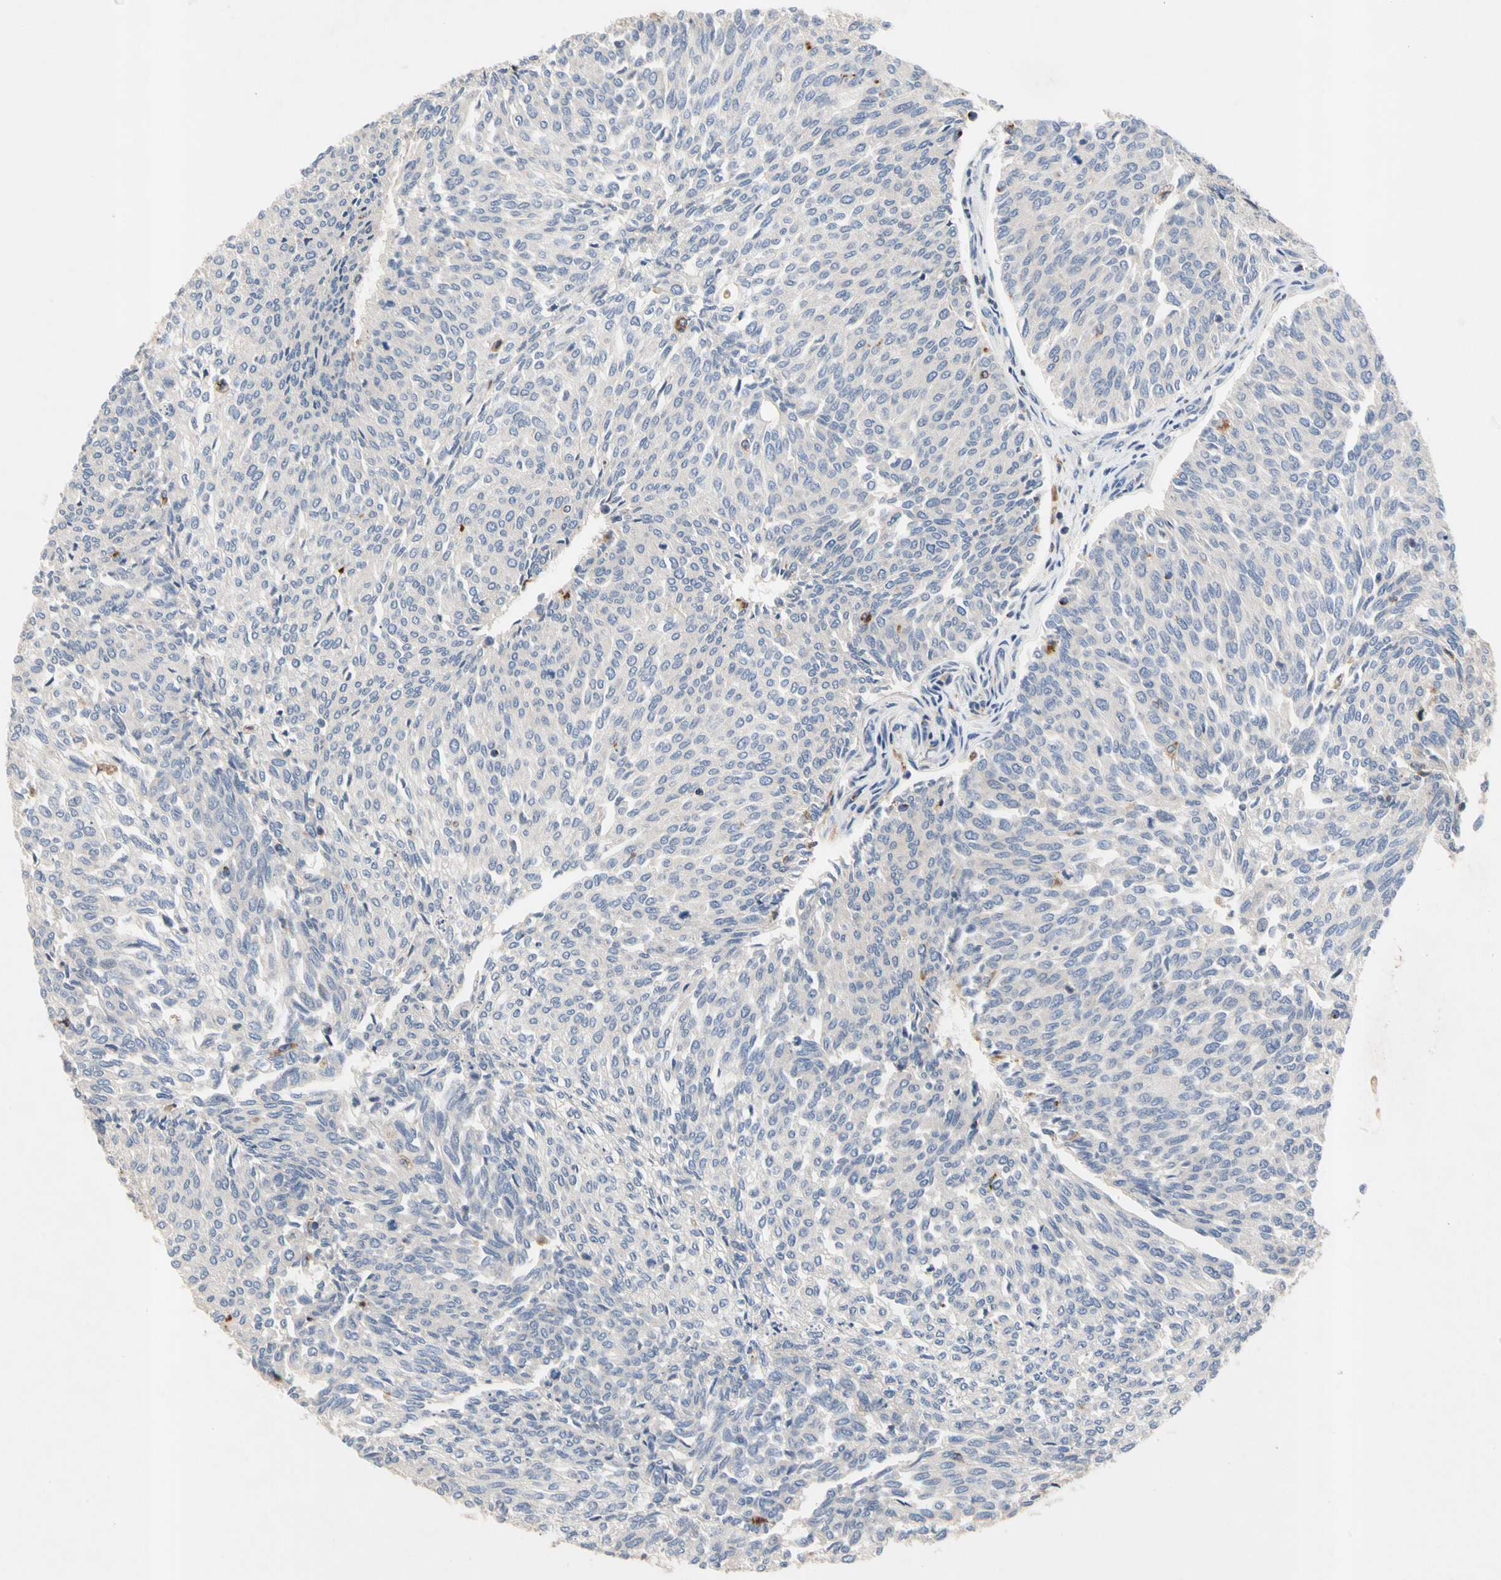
{"staining": {"intensity": "negative", "quantity": "none", "location": "none"}, "tissue": "urothelial cancer", "cell_type": "Tumor cells", "image_type": "cancer", "snomed": [{"axis": "morphology", "description": "Urothelial carcinoma, Low grade"}, {"axis": "topography", "description": "Urinary bladder"}], "caption": "The image exhibits no significant staining in tumor cells of urothelial cancer. (Immunohistochemistry (ihc), brightfield microscopy, high magnification).", "gene": "ADA2", "patient": {"sex": "female", "age": 79}}